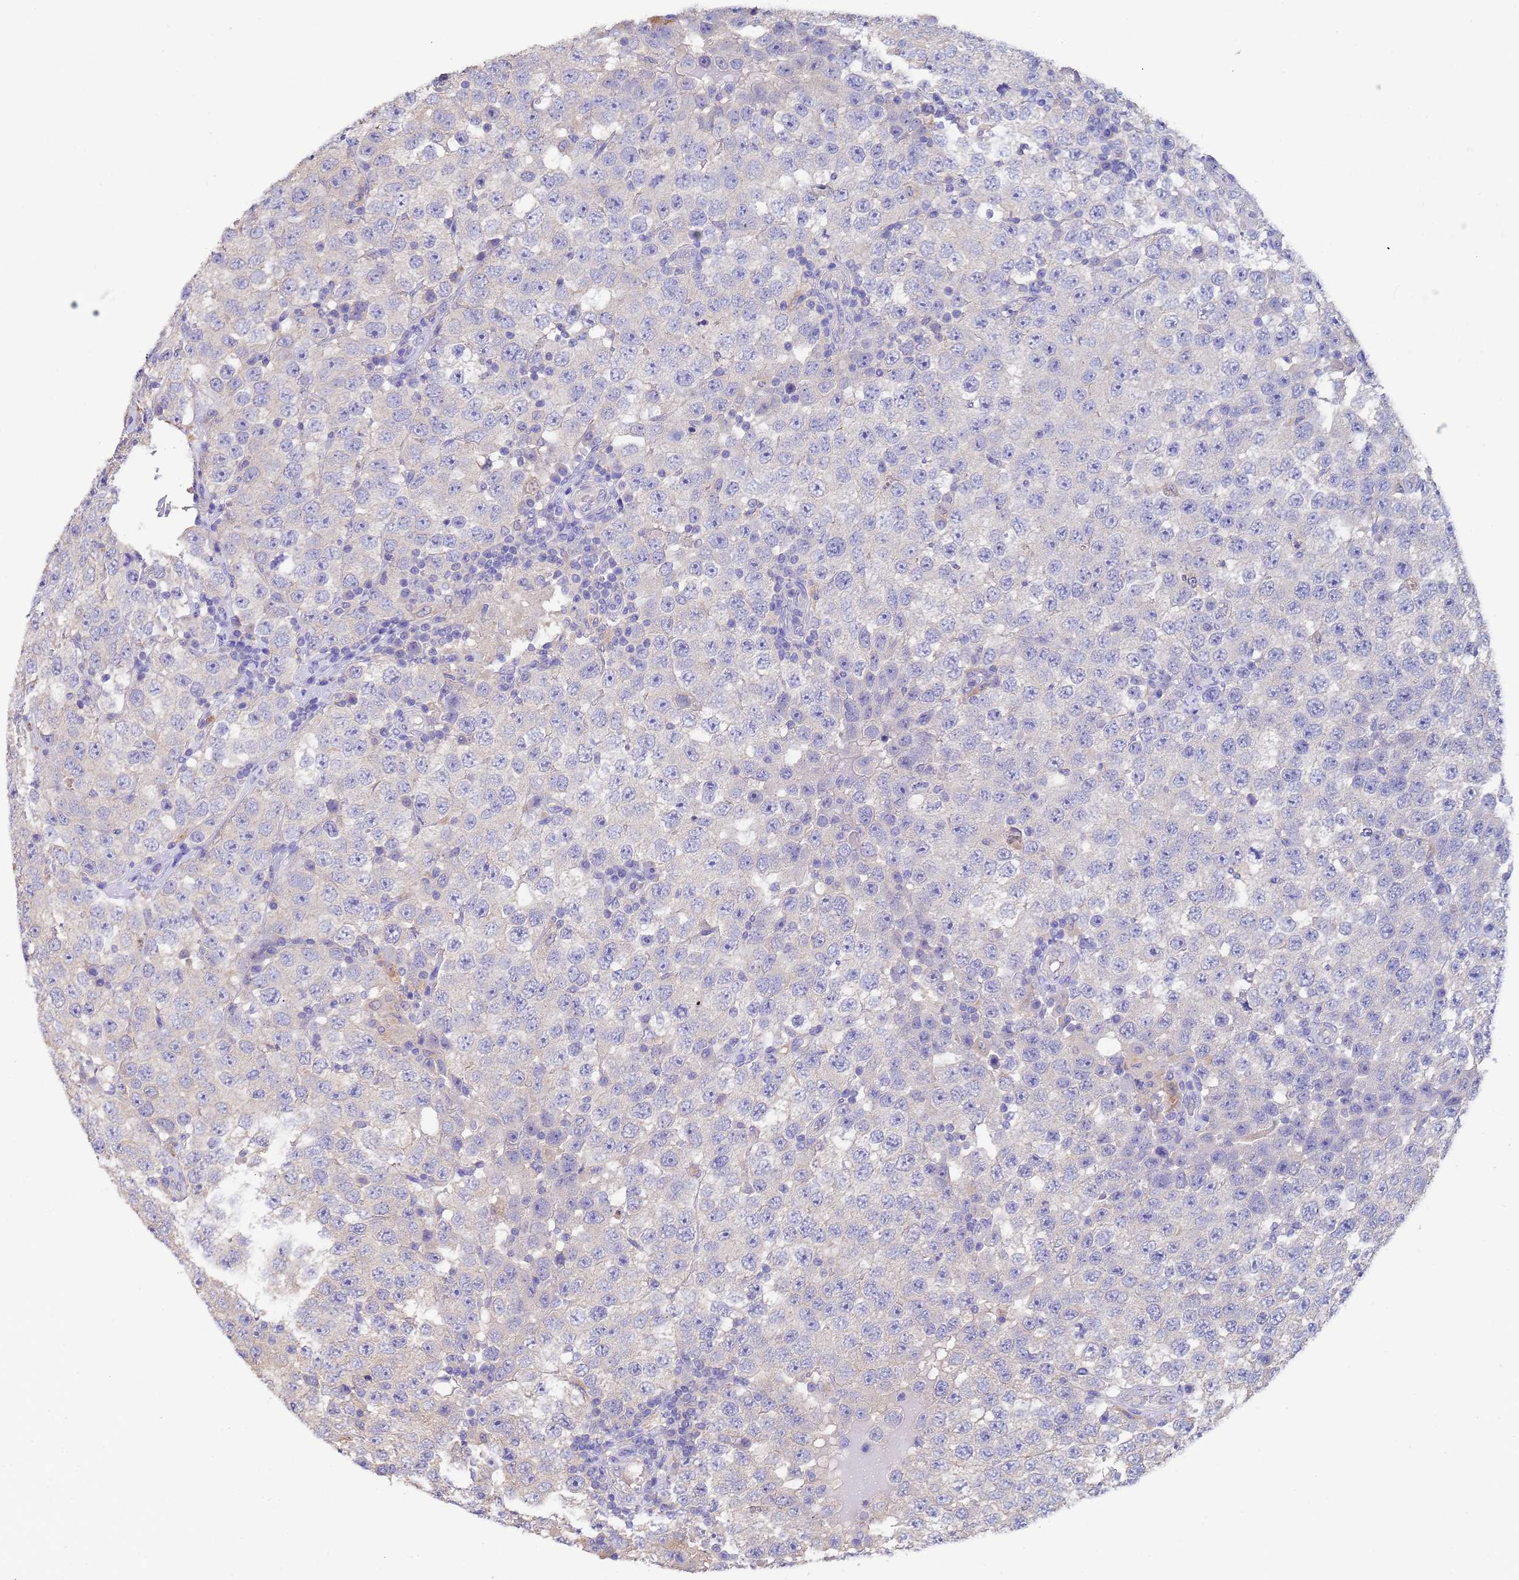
{"staining": {"intensity": "negative", "quantity": "none", "location": "none"}, "tissue": "testis cancer", "cell_type": "Tumor cells", "image_type": "cancer", "snomed": [{"axis": "morphology", "description": "Seminoma, NOS"}, {"axis": "topography", "description": "Testis"}], "caption": "A micrograph of human testis cancer (seminoma) is negative for staining in tumor cells.", "gene": "SRL", "patient": {"sex": "male", "age": 28}}